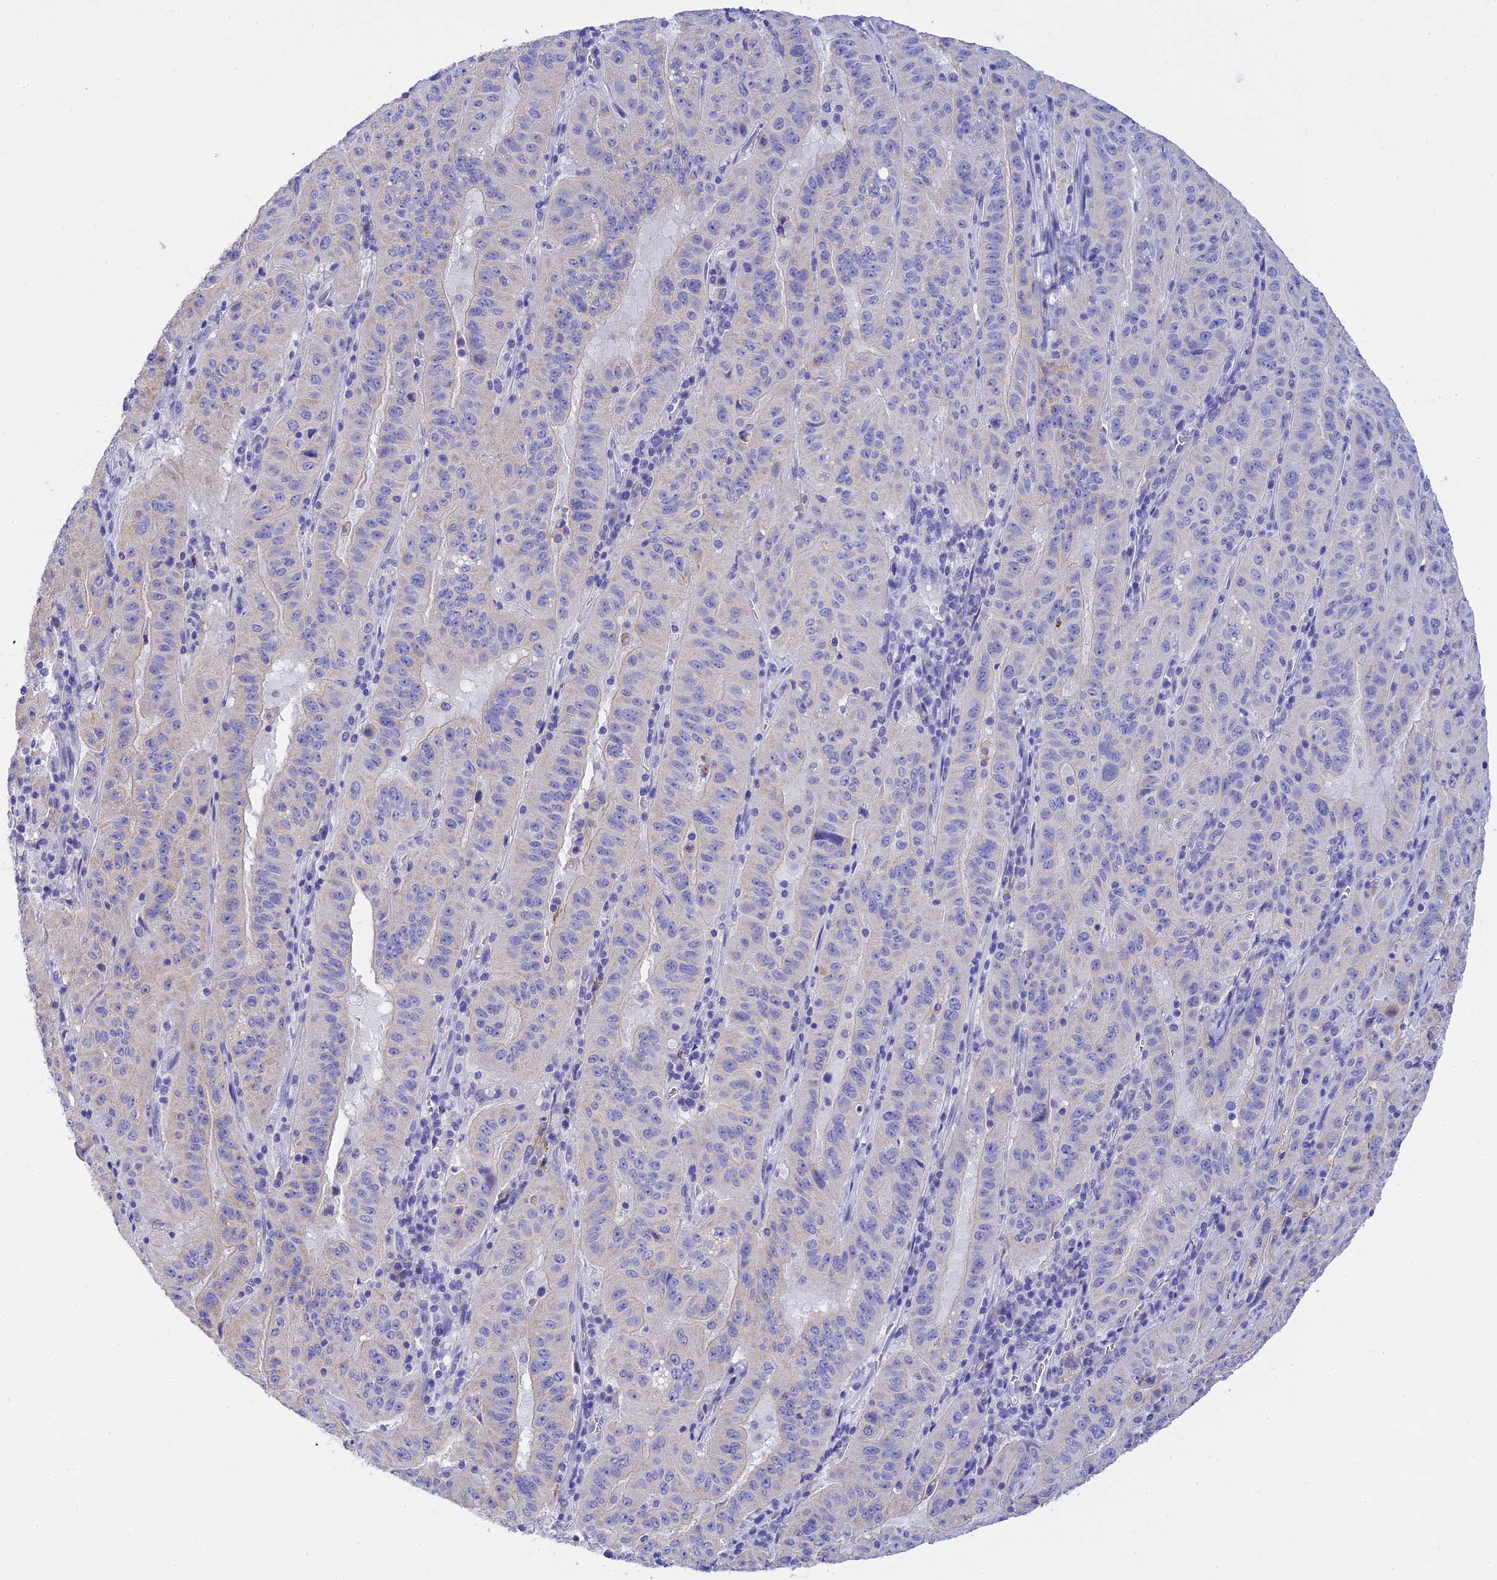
{"staining": {"intensity": "negative", "quantity": "none", "location": "none"}, "tissue": "pancreatic cancer", "cell_type": "Tumor cells", "image_type": "cancer", "snomed": [{"axis": "morphology", "description": "Adenocarcinoma, NOS"}, {"axis": "topography", "description": "Pancreas"}], "caption": "Immunohistochemistry (IHC) of human pancreatic cancer (adenocarcinoma) demonstrates no staining in tumor cells.", "gene": "MS4A5", "patient": {"sex": "male", "age": 63}}